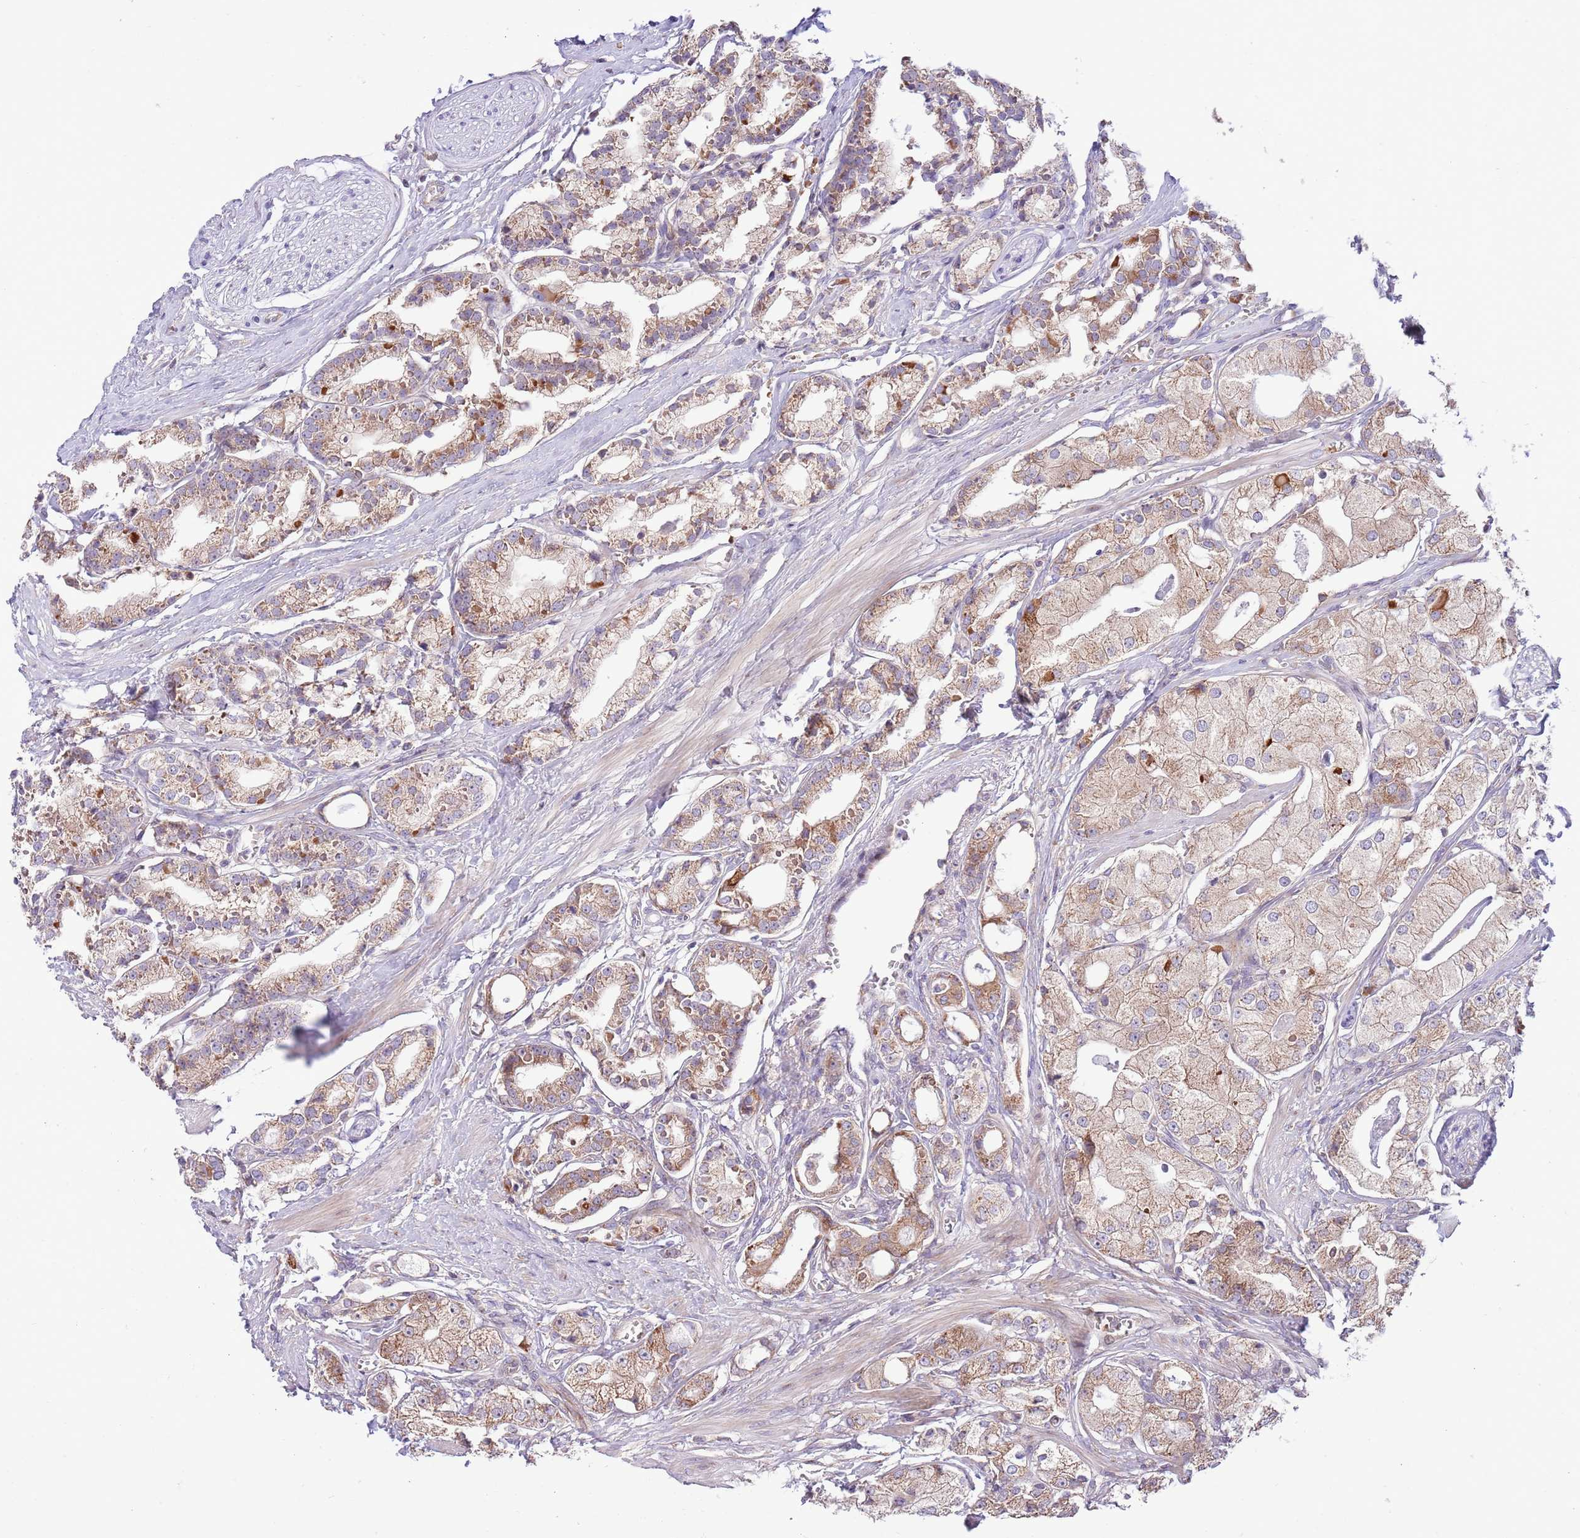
{"staining": {"intensity": "moderate", "quantity": ">75%", "location": "cytoplasmic/membranous"}, "tissue": "prostate cancer", "cell_type": "Tumor cells", "image_type": "cancer", "snomed": [{"axis": "morphology", "description": "Adenocarcinoma, High grade"}, {"axis": "topography", "description": "Prostate"}], "caption": "An image showing moderate cytoplasmic/membranous expression in approximately >75% of tumor cells in prostate cancer, as visualized by brown immunohistochemical staining.", "gene": "DAND5", "patient": {"sex": "male", "age": 71}}